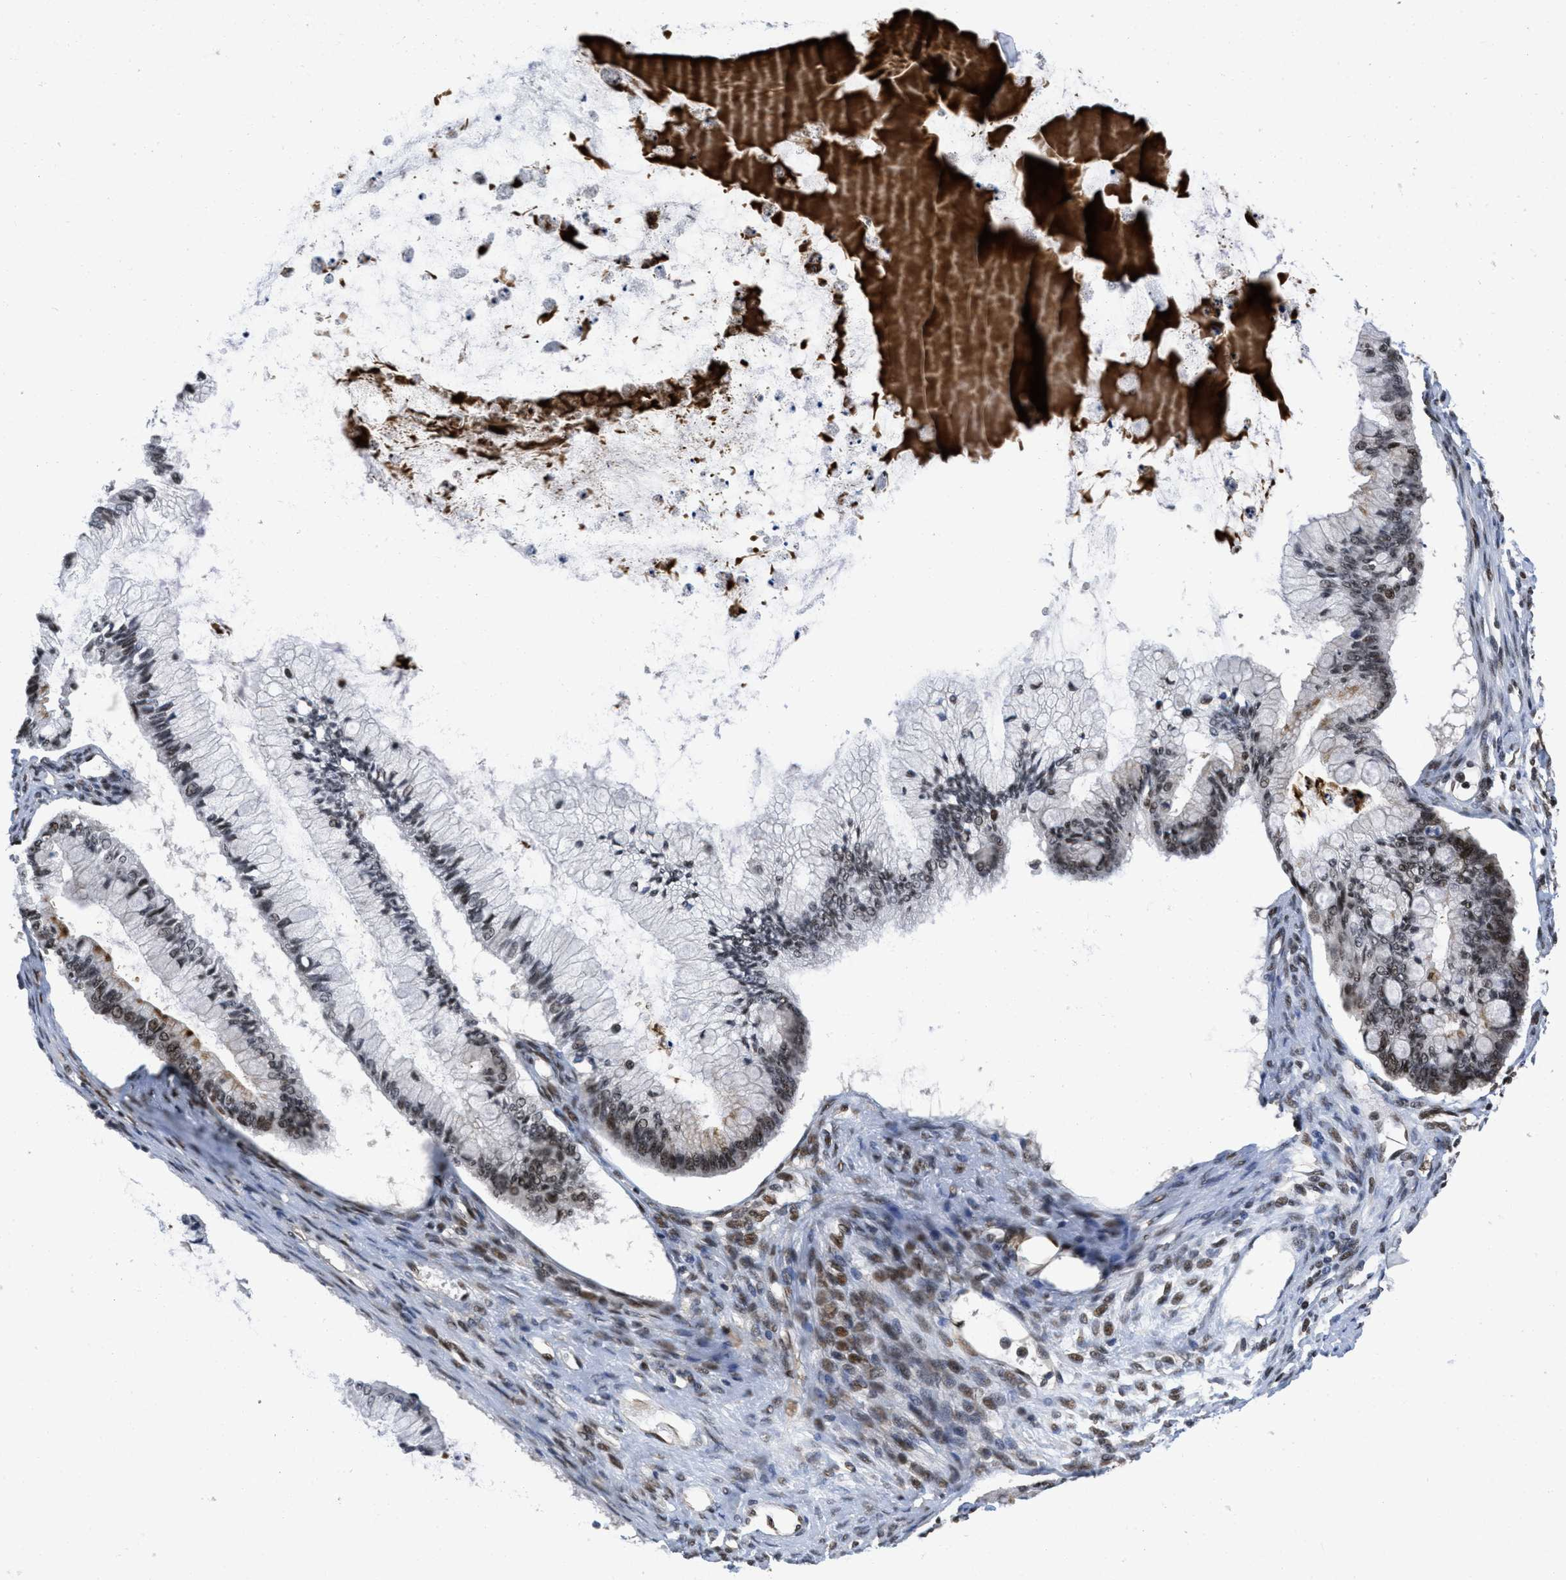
{"staining": {"intensity": "moderate", "quantity": ">75%", "location": "nuclear"}, "tissue": "ovarian cancer", "cell_type": "Tumor cells", "image_type": "cancer", "snomed": [{"axis": "morphology", "description": "Cystadenocarcinoma, mucinous, NOS"}, {"axis": "topography", "description": "Ovary"}], "caption": "Human ovarian cancer (mucinous cystadenocarcinoma) stained for a protein (brown) exhibits moderate nuclear positive expression in approximately >75% of tumor cells.", "gene": "CUL4B", "patient": {"sex": "female", "age": 57}}